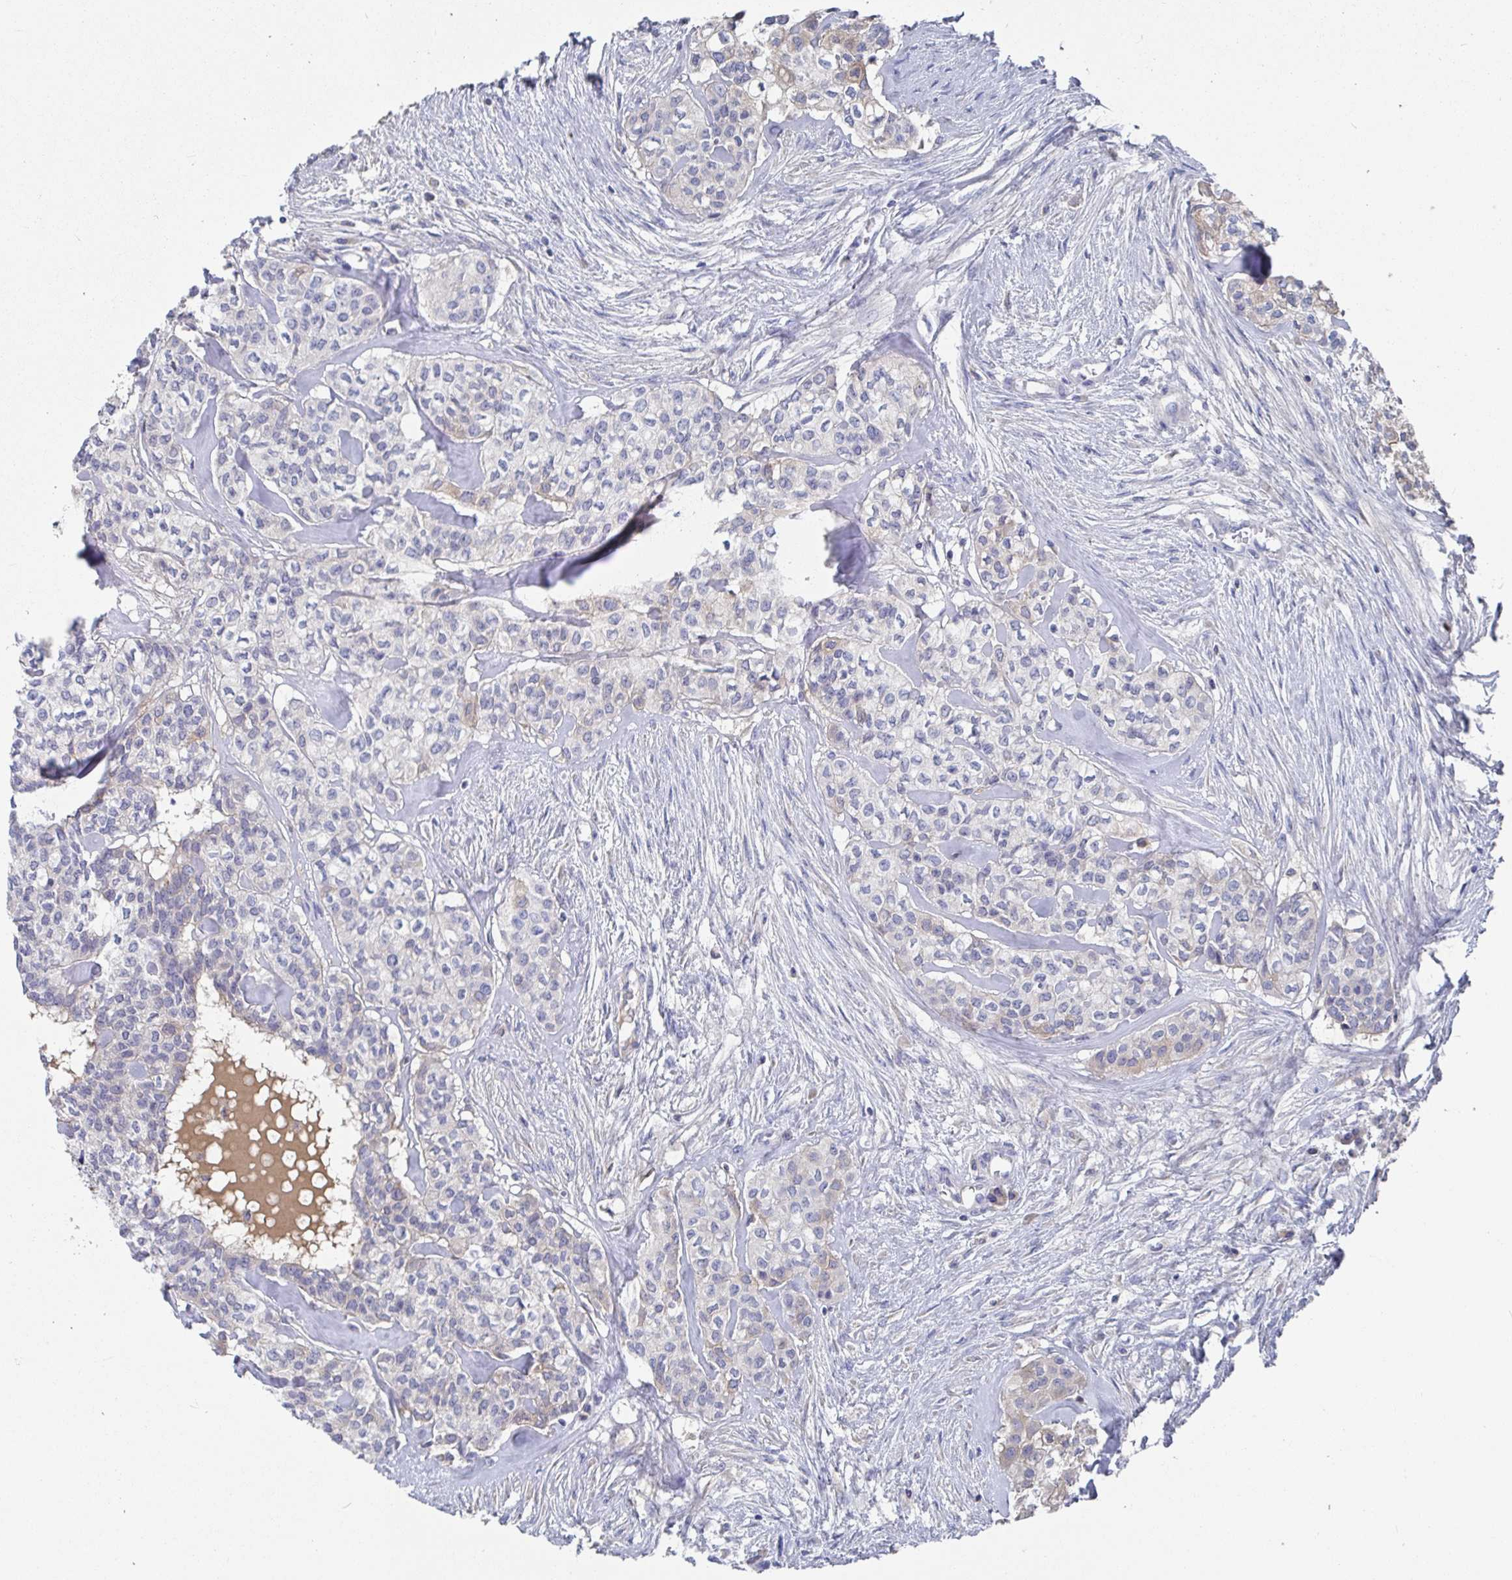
{"staining": {"intensity": "negative", "quantity": "none", "location": "none"}, "tissue": "head and neck cancer", "cell_type": "Tumor cells", "image_type": "cancer", "snomed": [{"axis": "morphology", "description": "Adenocarcinoma, NOS"}, {"axis": "topography", "description": "Head-Neck"}], "caption": "Immunohistochemistry (IHC) histopathology image of head and neck cancer (adenocarcinoma) stained for a protein (brown), which shows no staining in tumor cells.", "gene": "GPR148", "patient": {"sex": "male", "age": 81}}